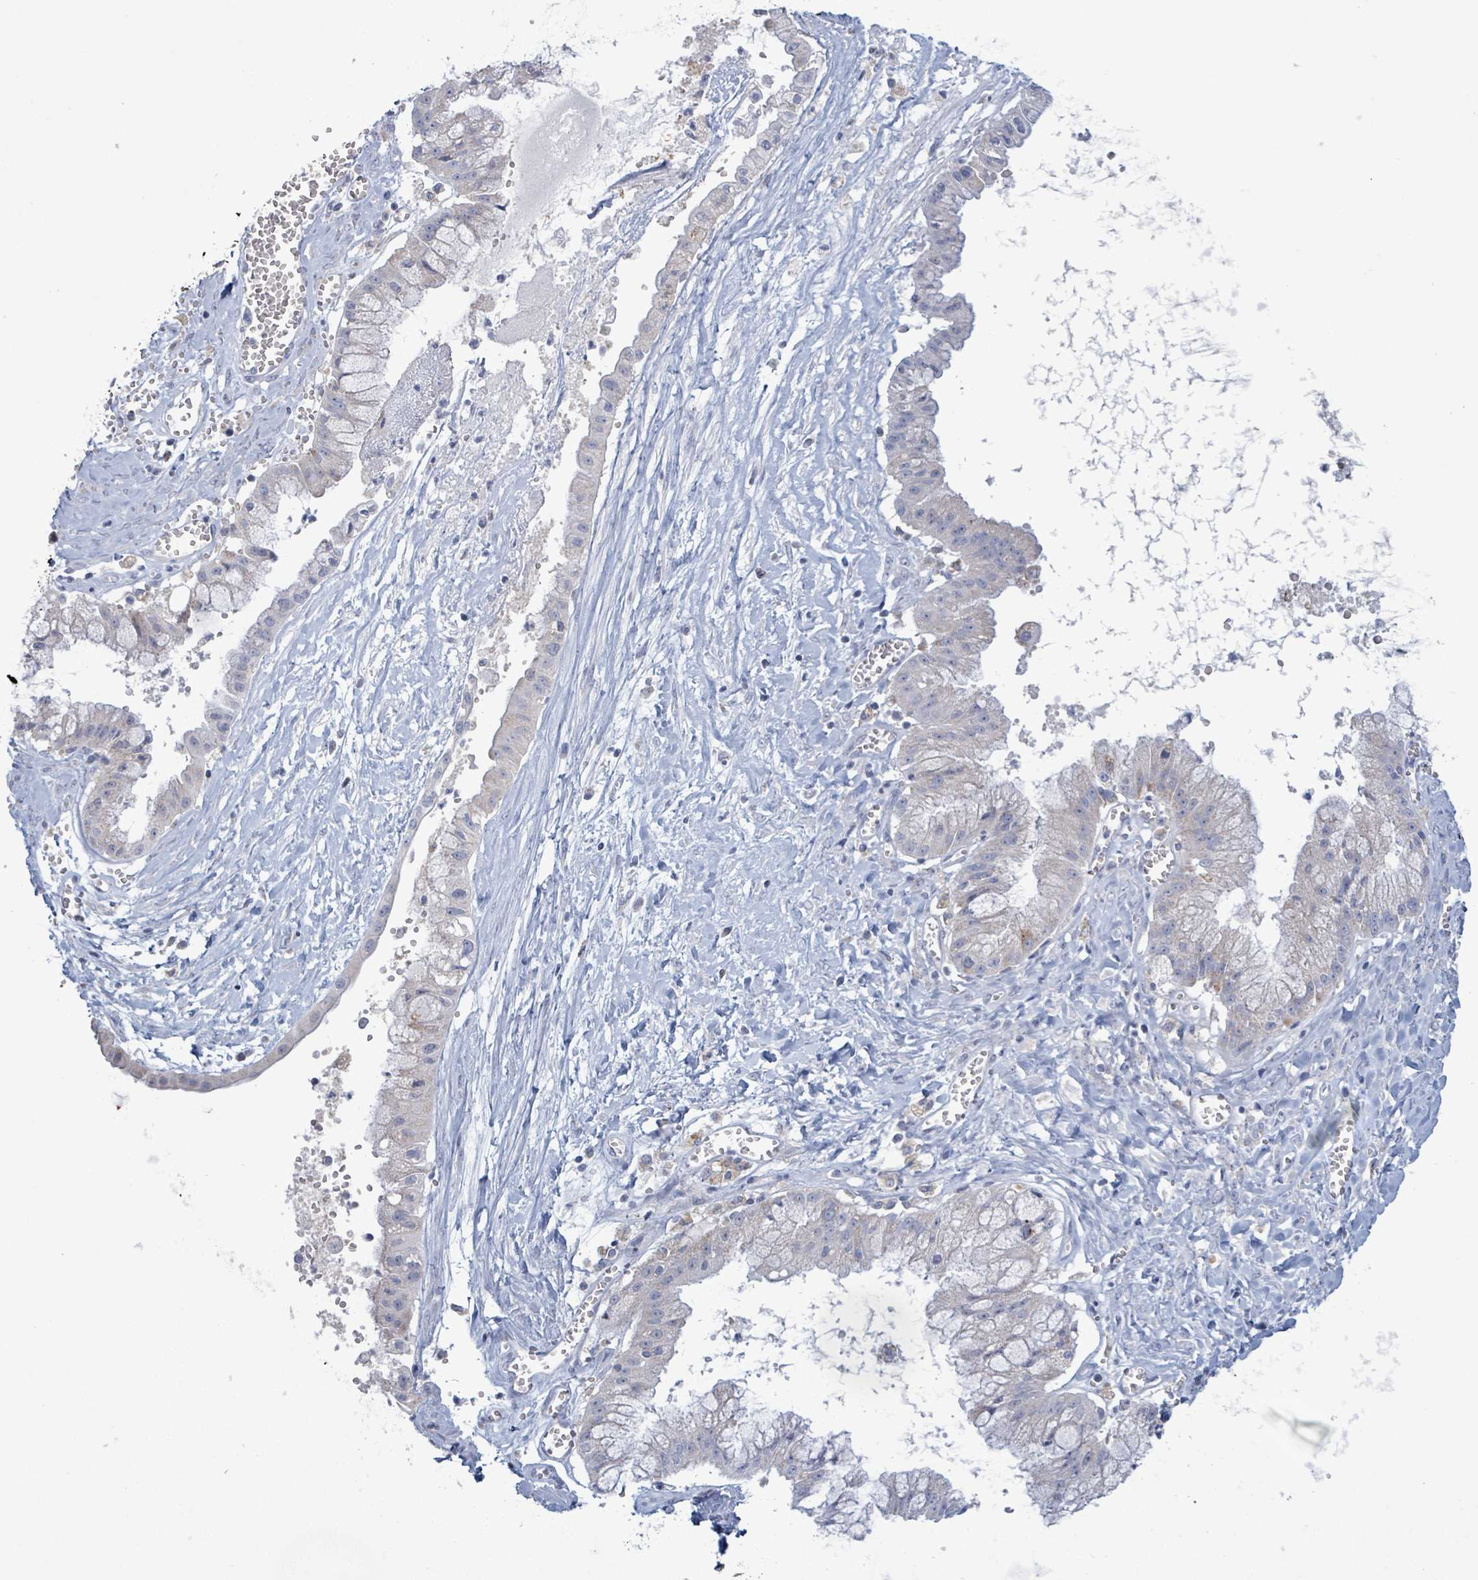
{"staining": {"intensity": "negative", "quantity": "none", "location": "none"}, "tissue": "ovarian cancer", "cell_type": "Tumor cells", "image_type": "cancer", "snomed": [{"axis": "morphology", "description": "Cystadenocarcinoma, mucinous, NOS"}, {"axis": "topography", "description": "Ovary"}], "caption": "Histopathology image shows no protein expression in tumor cells of ovarian mucinous cystadenocarcinoma tissue.", "gene": "AKR1C4", "patient": {"sex": "female", "age": 70}}